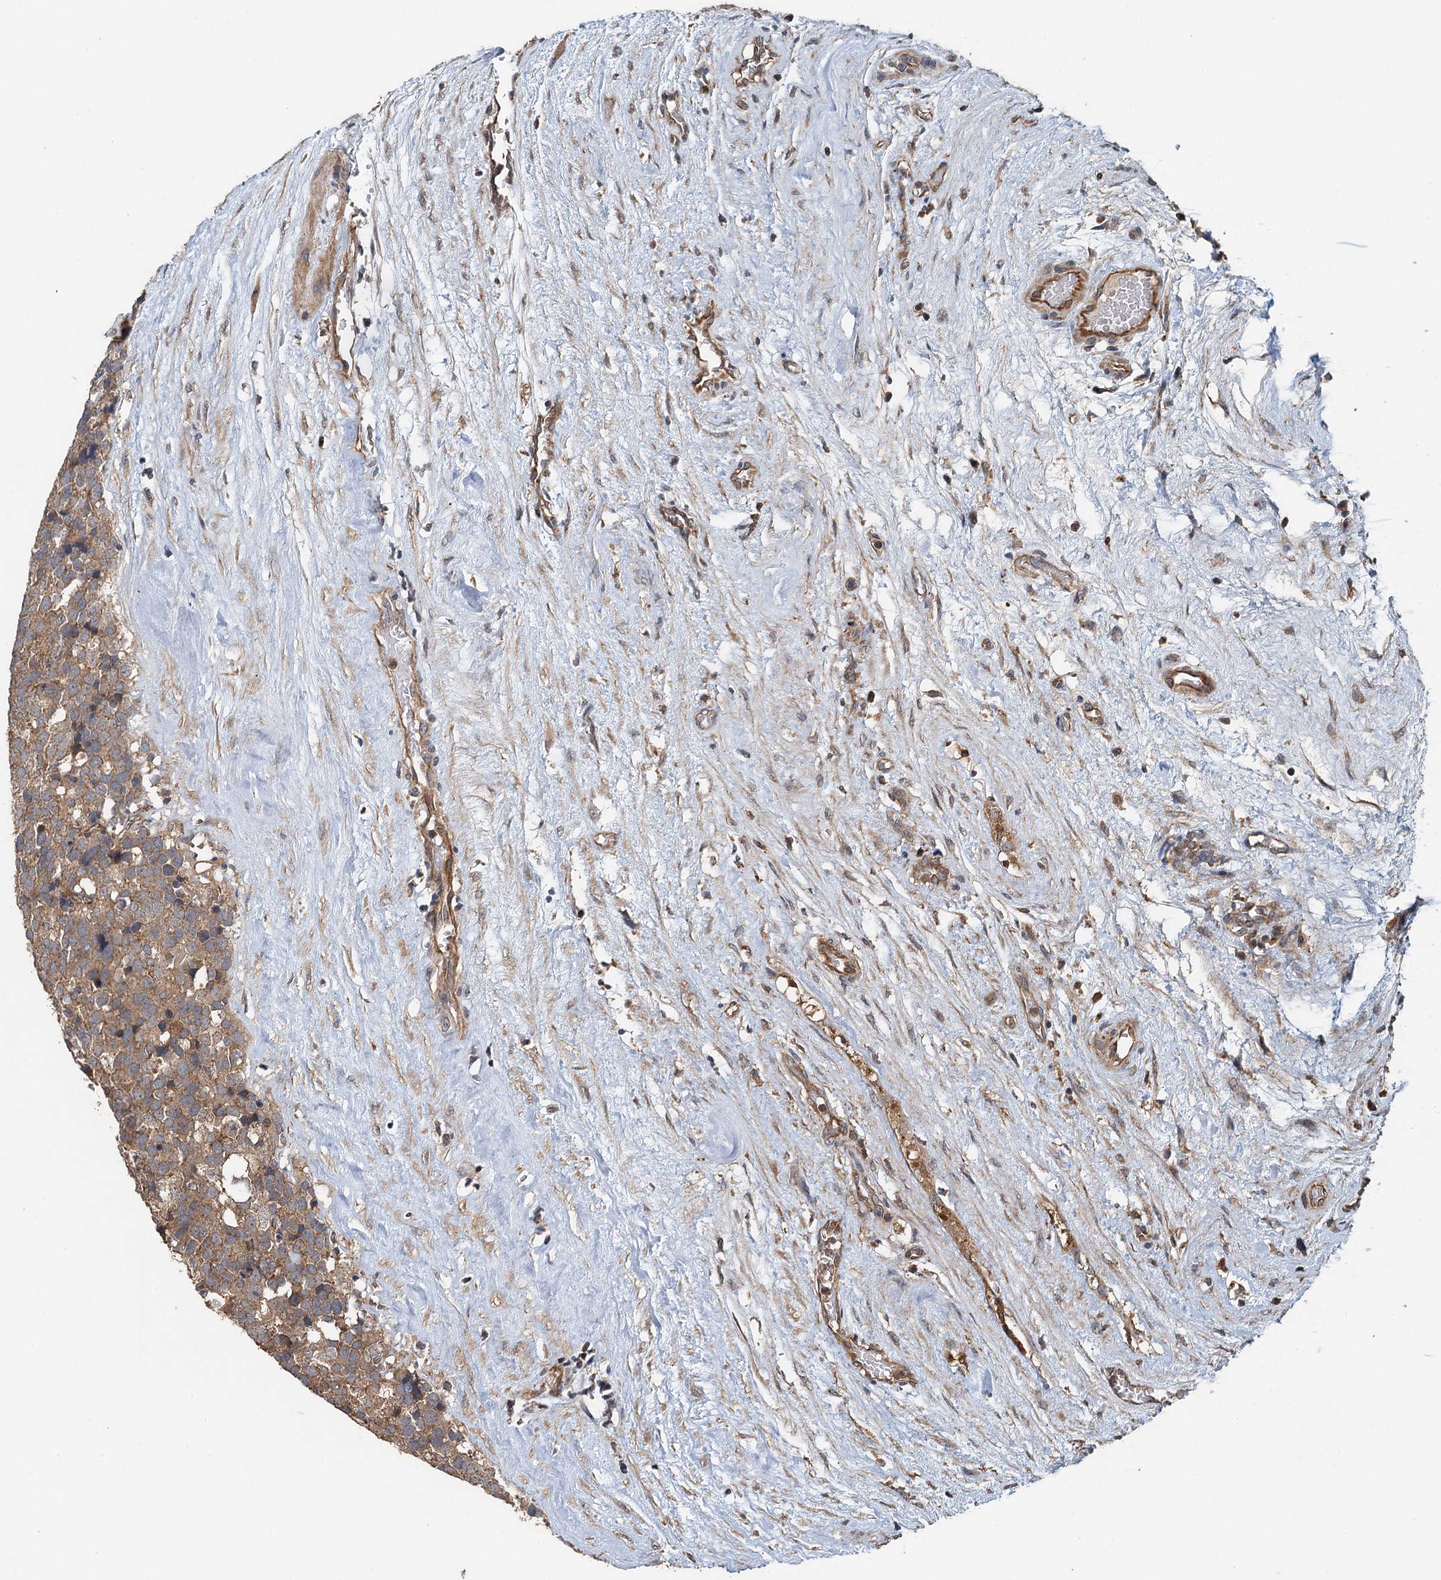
{"staining": {"intensity": "moderate", "quantity": ">75%", "location": "cytoplasmic/membranous"}, "tissue": "testis cancer", "cell_type": "Tumor cells", "image_type": "cancer", "snomed": [{"axis": "morphology", "description": "Seminoma, NOS"}, {"axis": "topography", "description": "Testis"}], "caption": "A micrograph of human seminoma (testis) stained for a protein exhibits moderate cytoplasmic/membranous brown staining in tumor cells.", "gene": "BORCS5", "patient": {"sex": "male", "age": 71}}